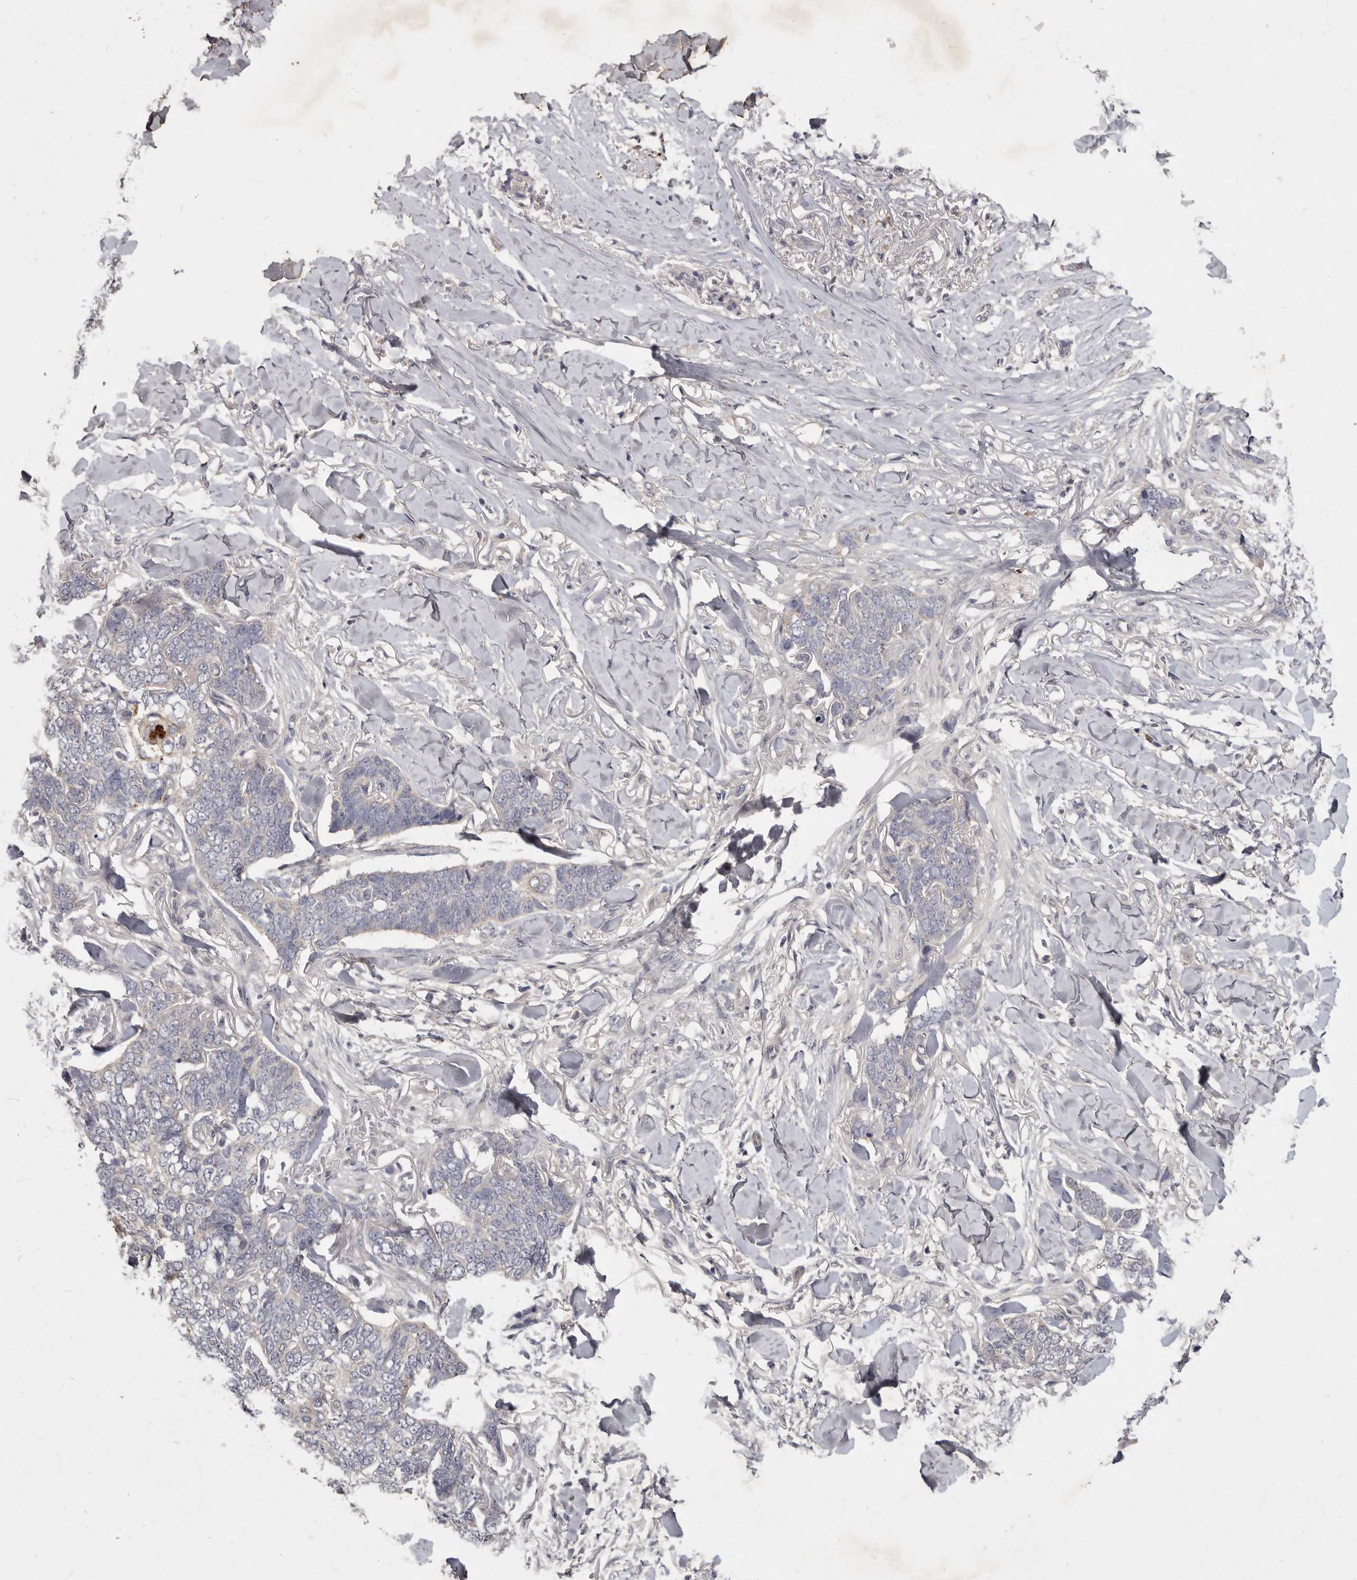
{"staining": {"intensity": "negative", "quantity": "none", "location": "none"}, "tissue": "skin cancer", "cell_type": "Tumor cells", "image_type": "cancer", "snomed": [{"axis": "morphology", "description": "Normal tissue, NOS"}, {"axis": "morphology", "description": "Basal cell carcinoma"}, {"axis": "topography", "description": "Skin"}], "caption": "A micrograph of skin cancer stained for a protein shows no brown staining in tumor cells.", "gene": "SLC22A1", "patient": {"sex": "male", "age": 77}}